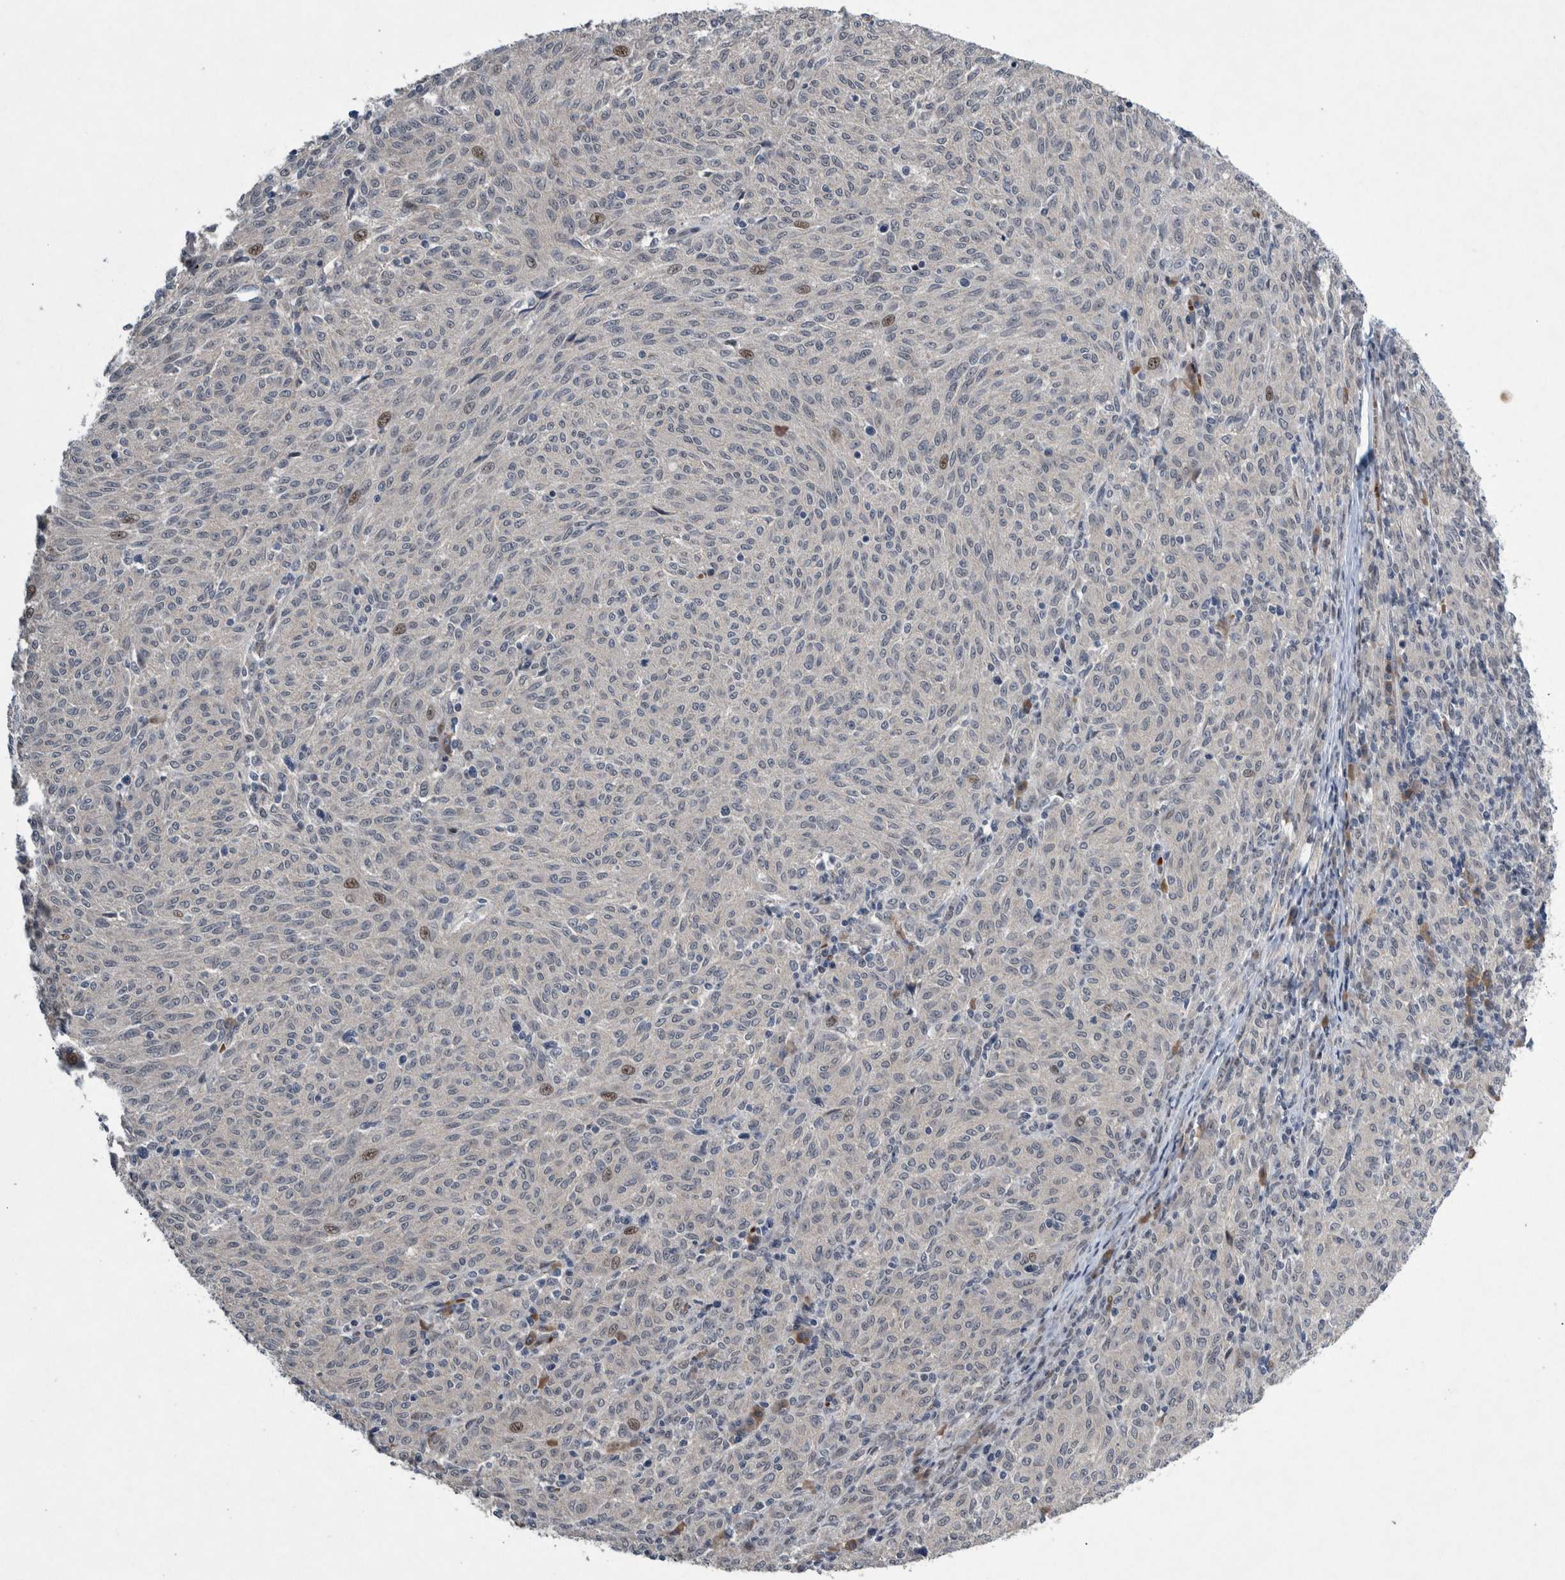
{"staining": {"intensity": "moderate", "quantity": "<25%", "location": "nuclear"}, "tissue": "melanoma", "cell_type": "Tumor cells", "image_type": "cancer", "snomed": [{"axis": "morphology", "description": "Malignant melanoma, NOS"}, {"axis": "topography", "description": "Skin"}], "caption": "Protein staining by immunohistochemistry demonstrates moderate nuclear positivity in about <25% of tumor cells in malignant melanoma.", "gene": "ESRP1", "patient": {"sex": "female", "age": 72}}